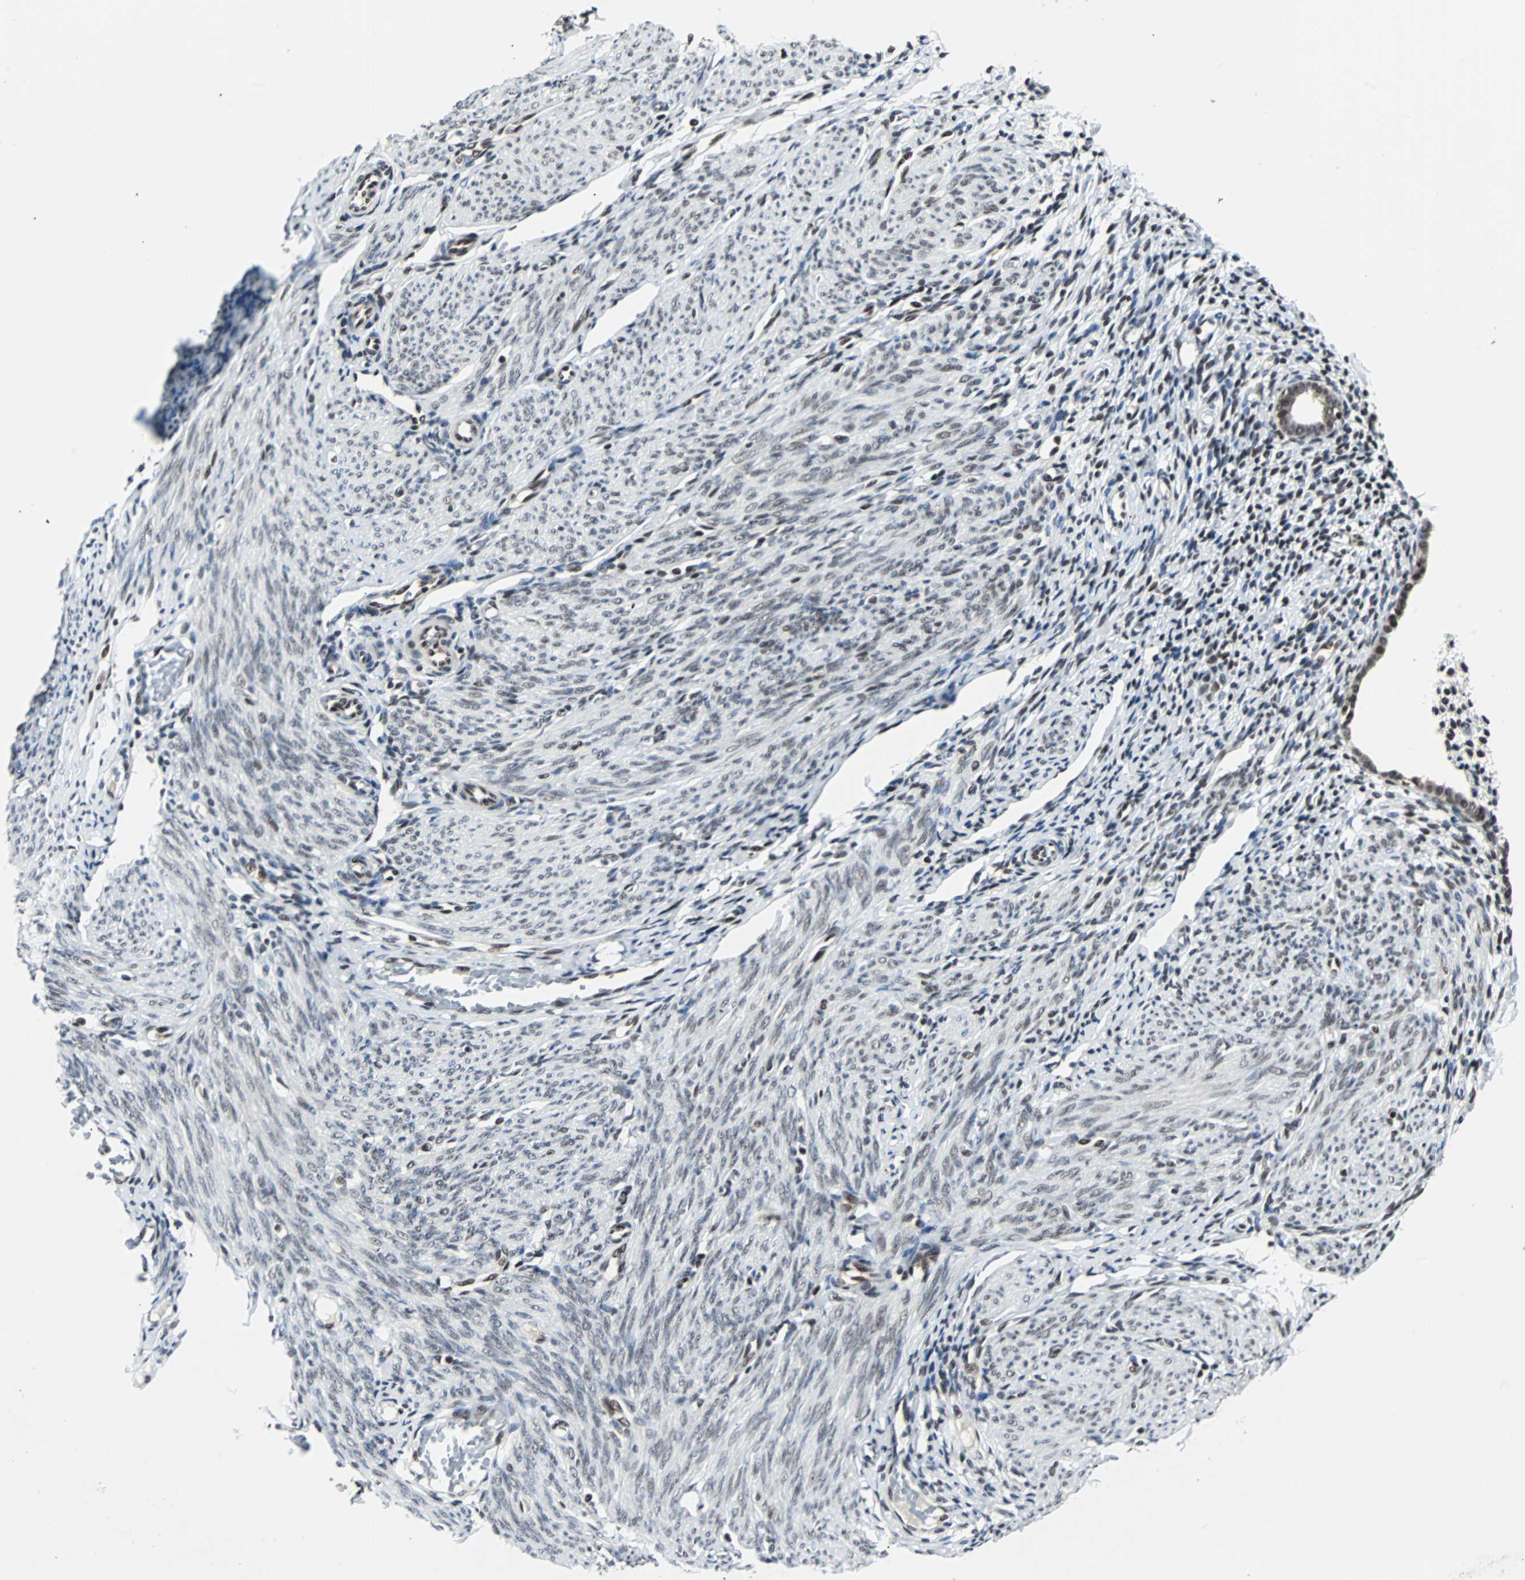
{"staining": {"intensity": "moderate", "quantity": ">75%", "location": "nuclear"}, "tissue": "endometrium", "cell_type": "Cells in endometrial stroma", "image_type": "normal", "snomed": [{"axis": "morphology", "description": "Normal tissue, NOS"}, {"axis": "topography", "description": "Endometrium"}], "caption": "An immunohistochemistry (IHC) image of benign tissue is shown. Protein staining in brown highlights moderate nuclear positivity in endometrium within cells in endometrial stroma. The staining was performed using DAB, with brown indicating positive protein expression. Nuclei are stained blue with hematoxylin.", "gene": "TERF2IP", "patient": {"sex": "female", "age": 61}}